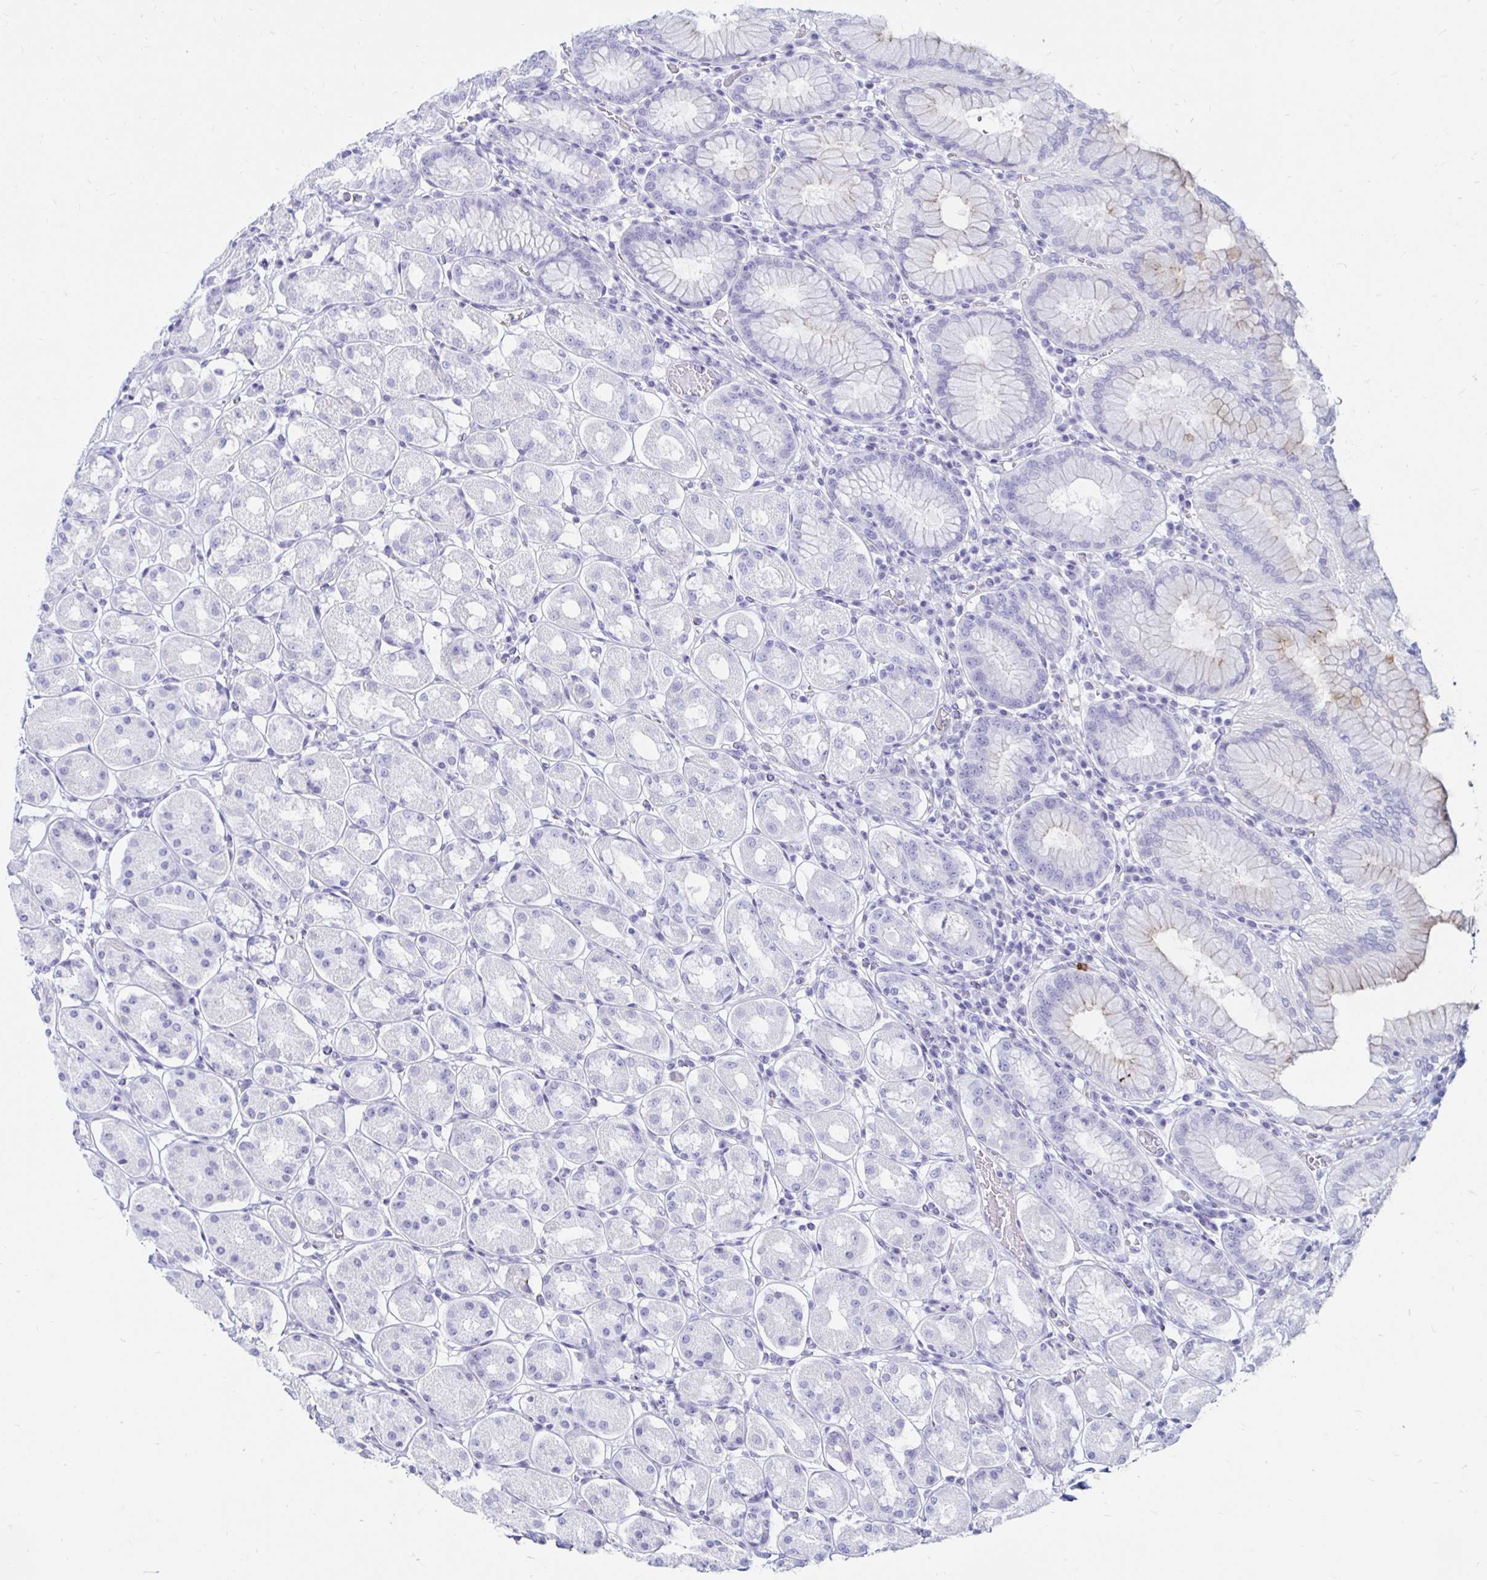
{"staining": {"intensity": "weak", "quantity": "<25%", "location": "cytoplasmic/membranous"}, "tissue": "stomach", "cell_type": "Glandular cells", "image_type": "normal", "snomed": [{"axis": "morphology", "description": "Normal tissue, NOS"}, {"axis": "topography", "description": "Stomach"}, {"axis": "topography", "description": "Stomach, lower"}], "caption": "IHC histopathology image of unremarkable stomach: stomach stained with DAB (3,3'-diaminobenzidine) exhibits no significant protein staining in glandular cells. (Brightfield microscopy of DAB IHC at high magnification).", "gene": "TIMP1", "patient": {"sex": "female", "age": 56}}